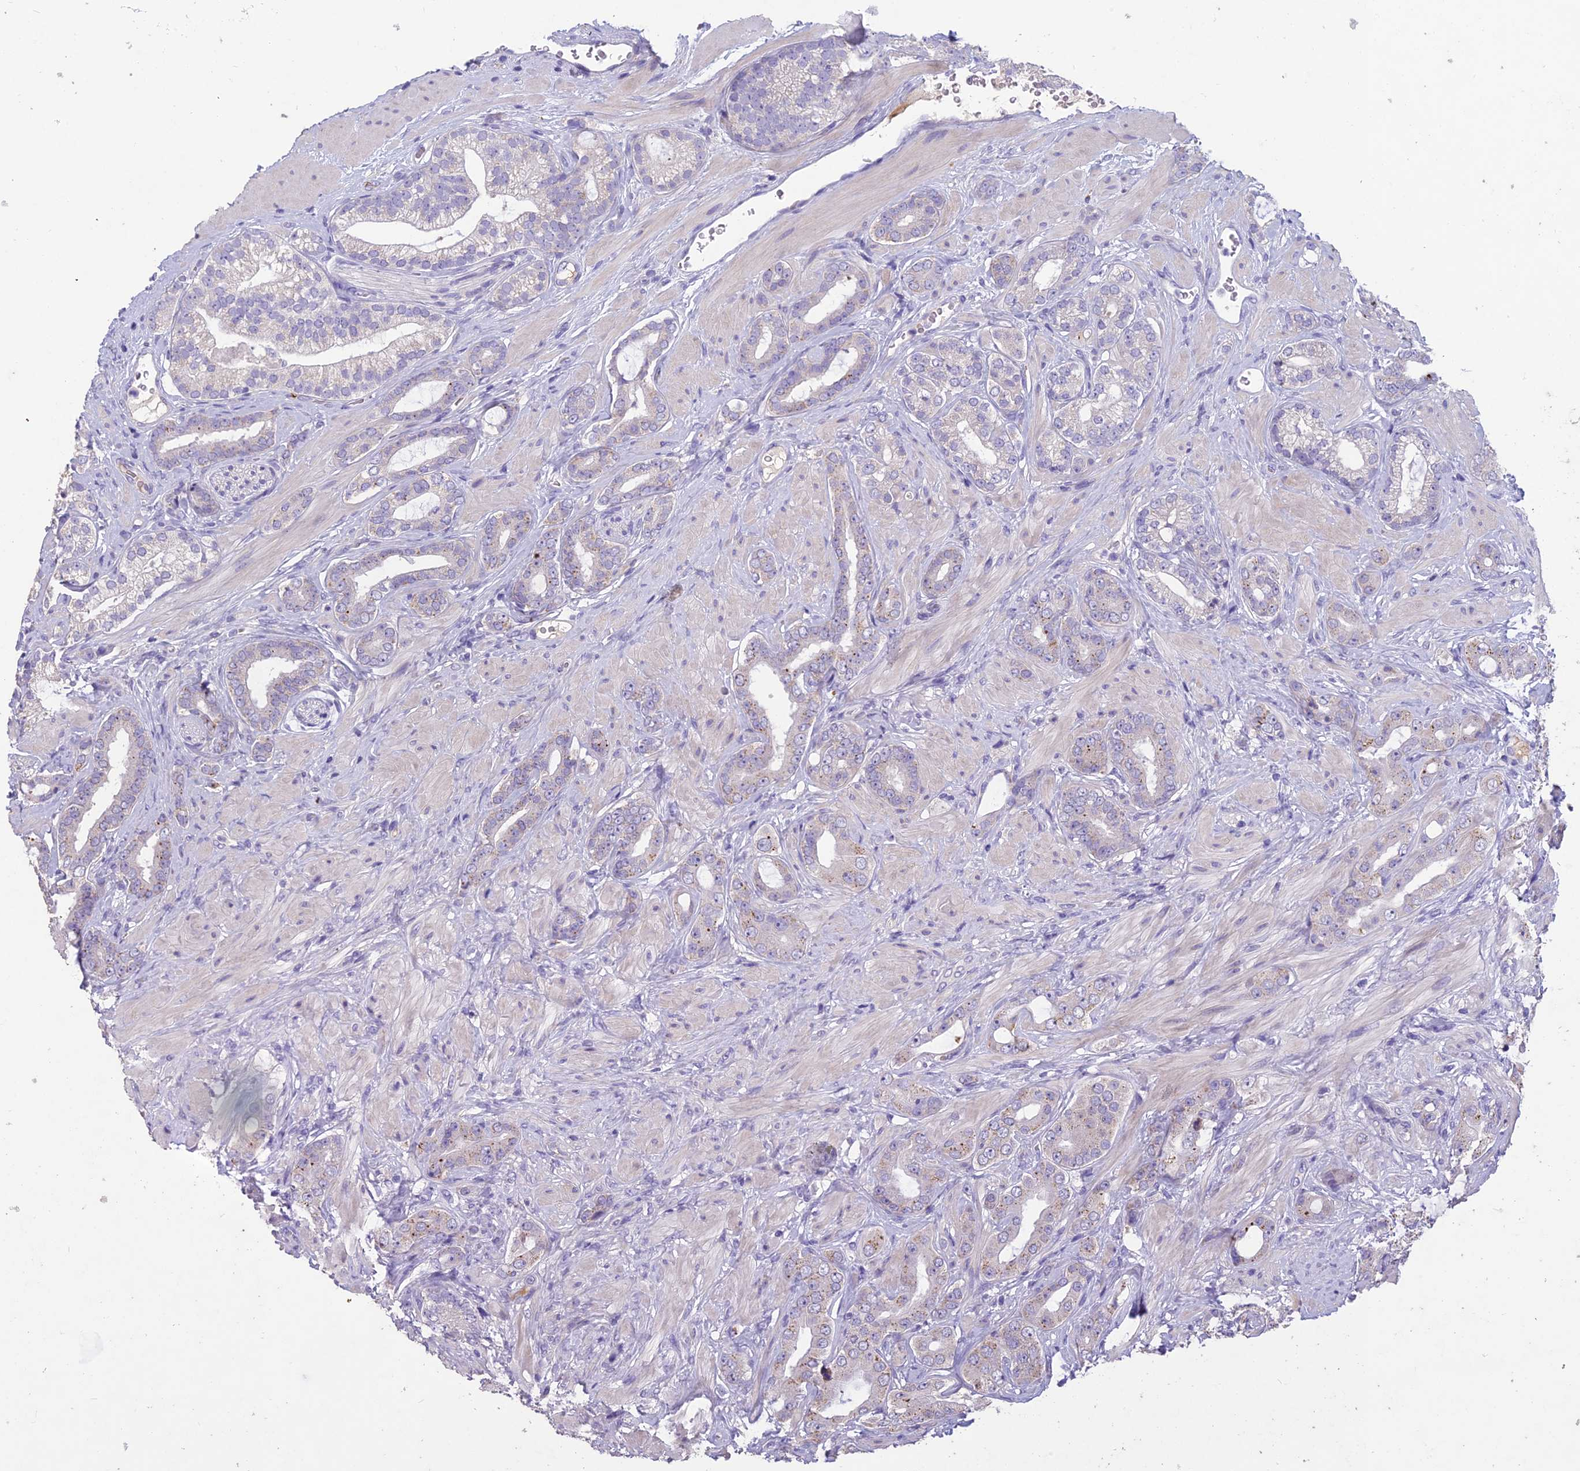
{"staining": {"intensity": "moderate", "quantity": "25%-75%", "location": "cytoplasmic/membranous"}, "tissue": "prostate cancer", "cell_type": "Tumor cells", "image_type": "cancer", "snomed": [{"axis": "morphology", "description": "Adenocarcinoma, Low grade"}, {"axis": "topography", "description": "Prostate"}], "caption": "The photomicrograph reveals a brown stain indicating the presence of a protein in the cytoplasmic/membranous of tumor cells in adenocarcinoma (low-grade) (prostate). The staining was performed using DAB to visualize the protein expression in brown, while the nuclei were stained in blue with hematoxylin (Magnification: 20x).", "gene": "CEACAM16", "patient": {"sex": "male", "age": 57}}